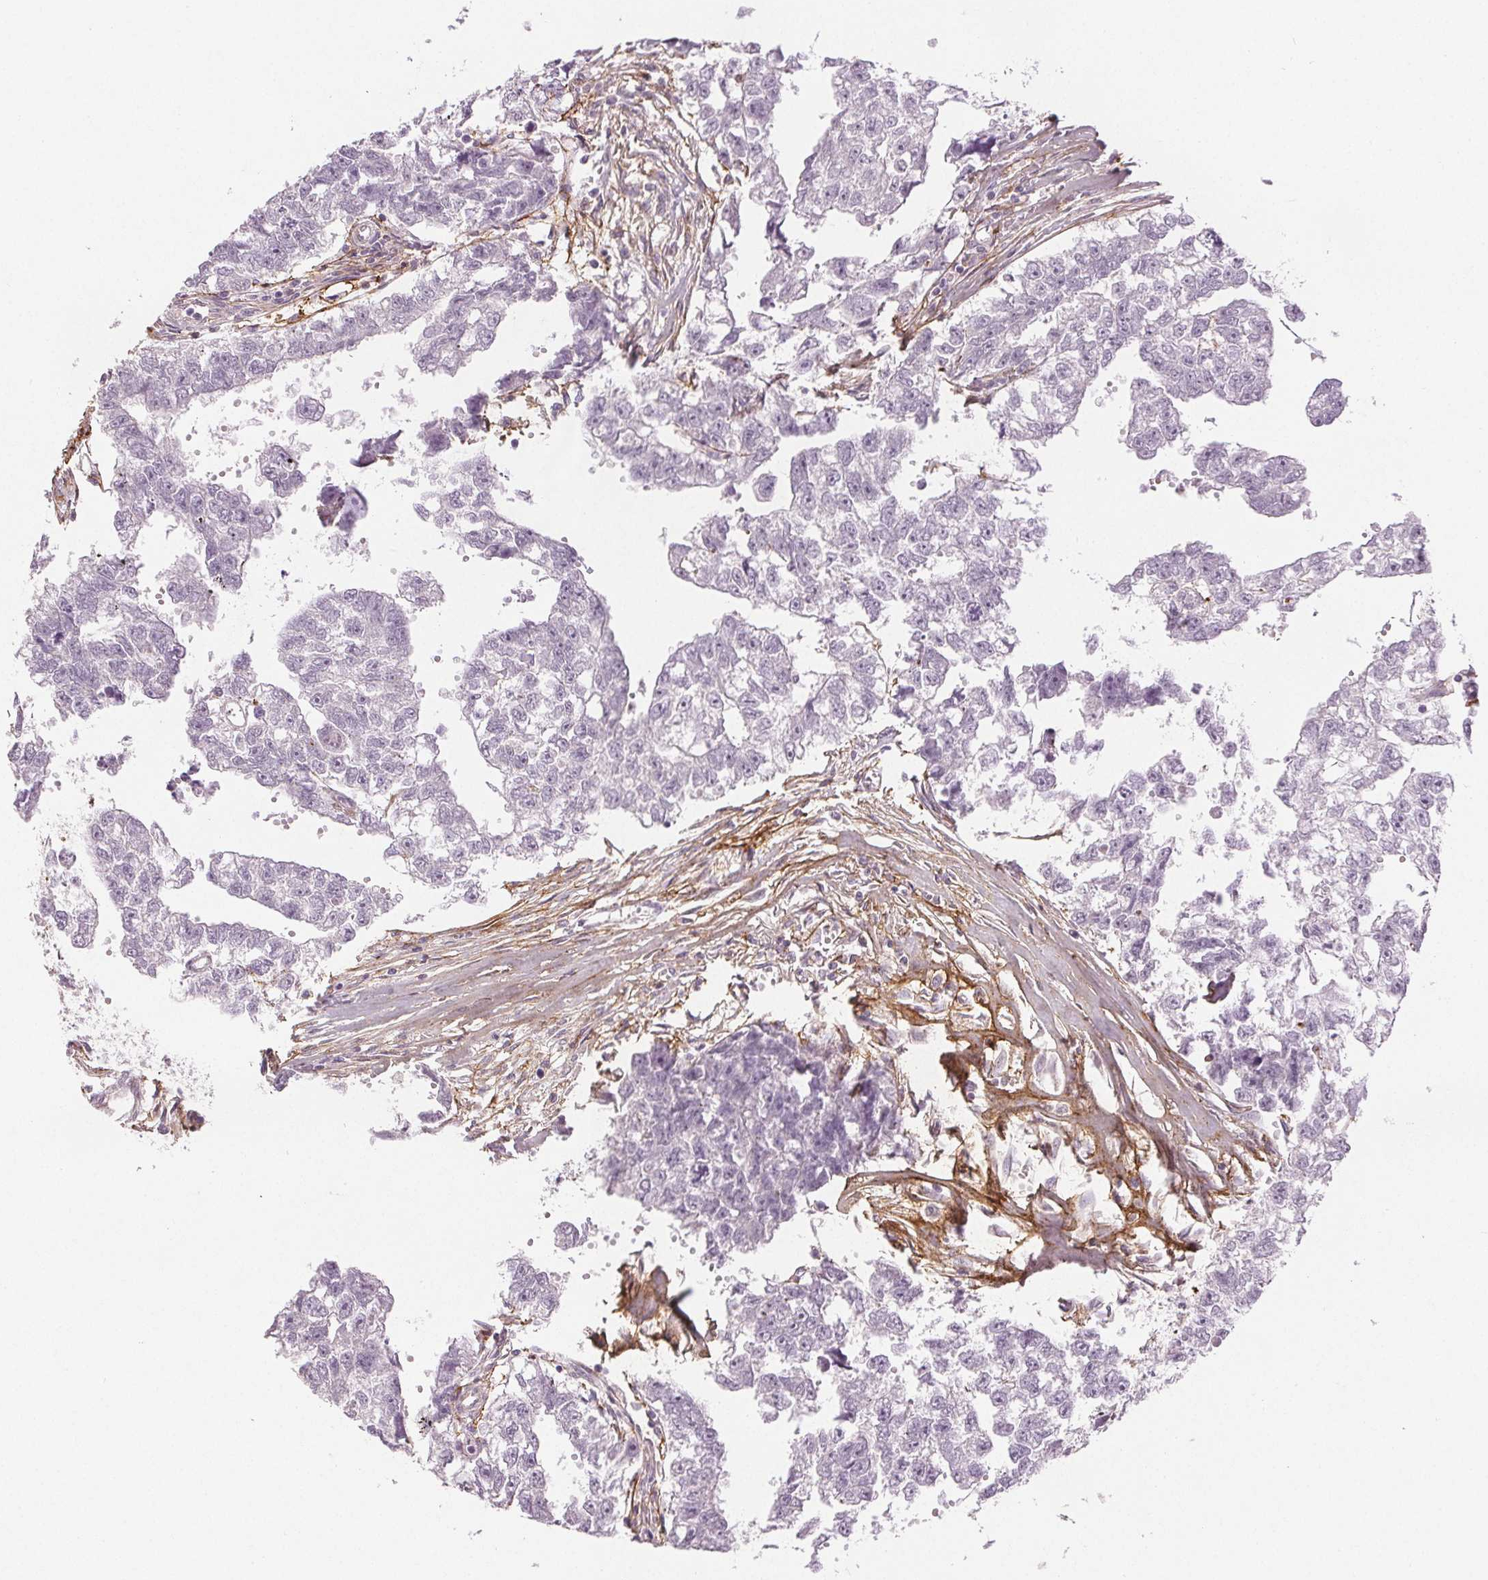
{"staining": {"intensity": "negative", "quantity": "none", "location": "none"}, "tissue": "testis cancer", "cell_type": "Tumor cells", "image_type": "cancer", "snomed": [{"axis": "morphology", "description": "Carcinoma, Embryonal, NOS"}, {"axis": "morphology", "description": "Teratoma, malignant, NOS"}, {"axis": "topography", "description": "Testis"}], "caption": "The photomicrograph demonstrates no staining of tumor cells in testis teratoma (malignant).", "gene": "FBN1", "patient": {"sex": "male", "age": 44}}